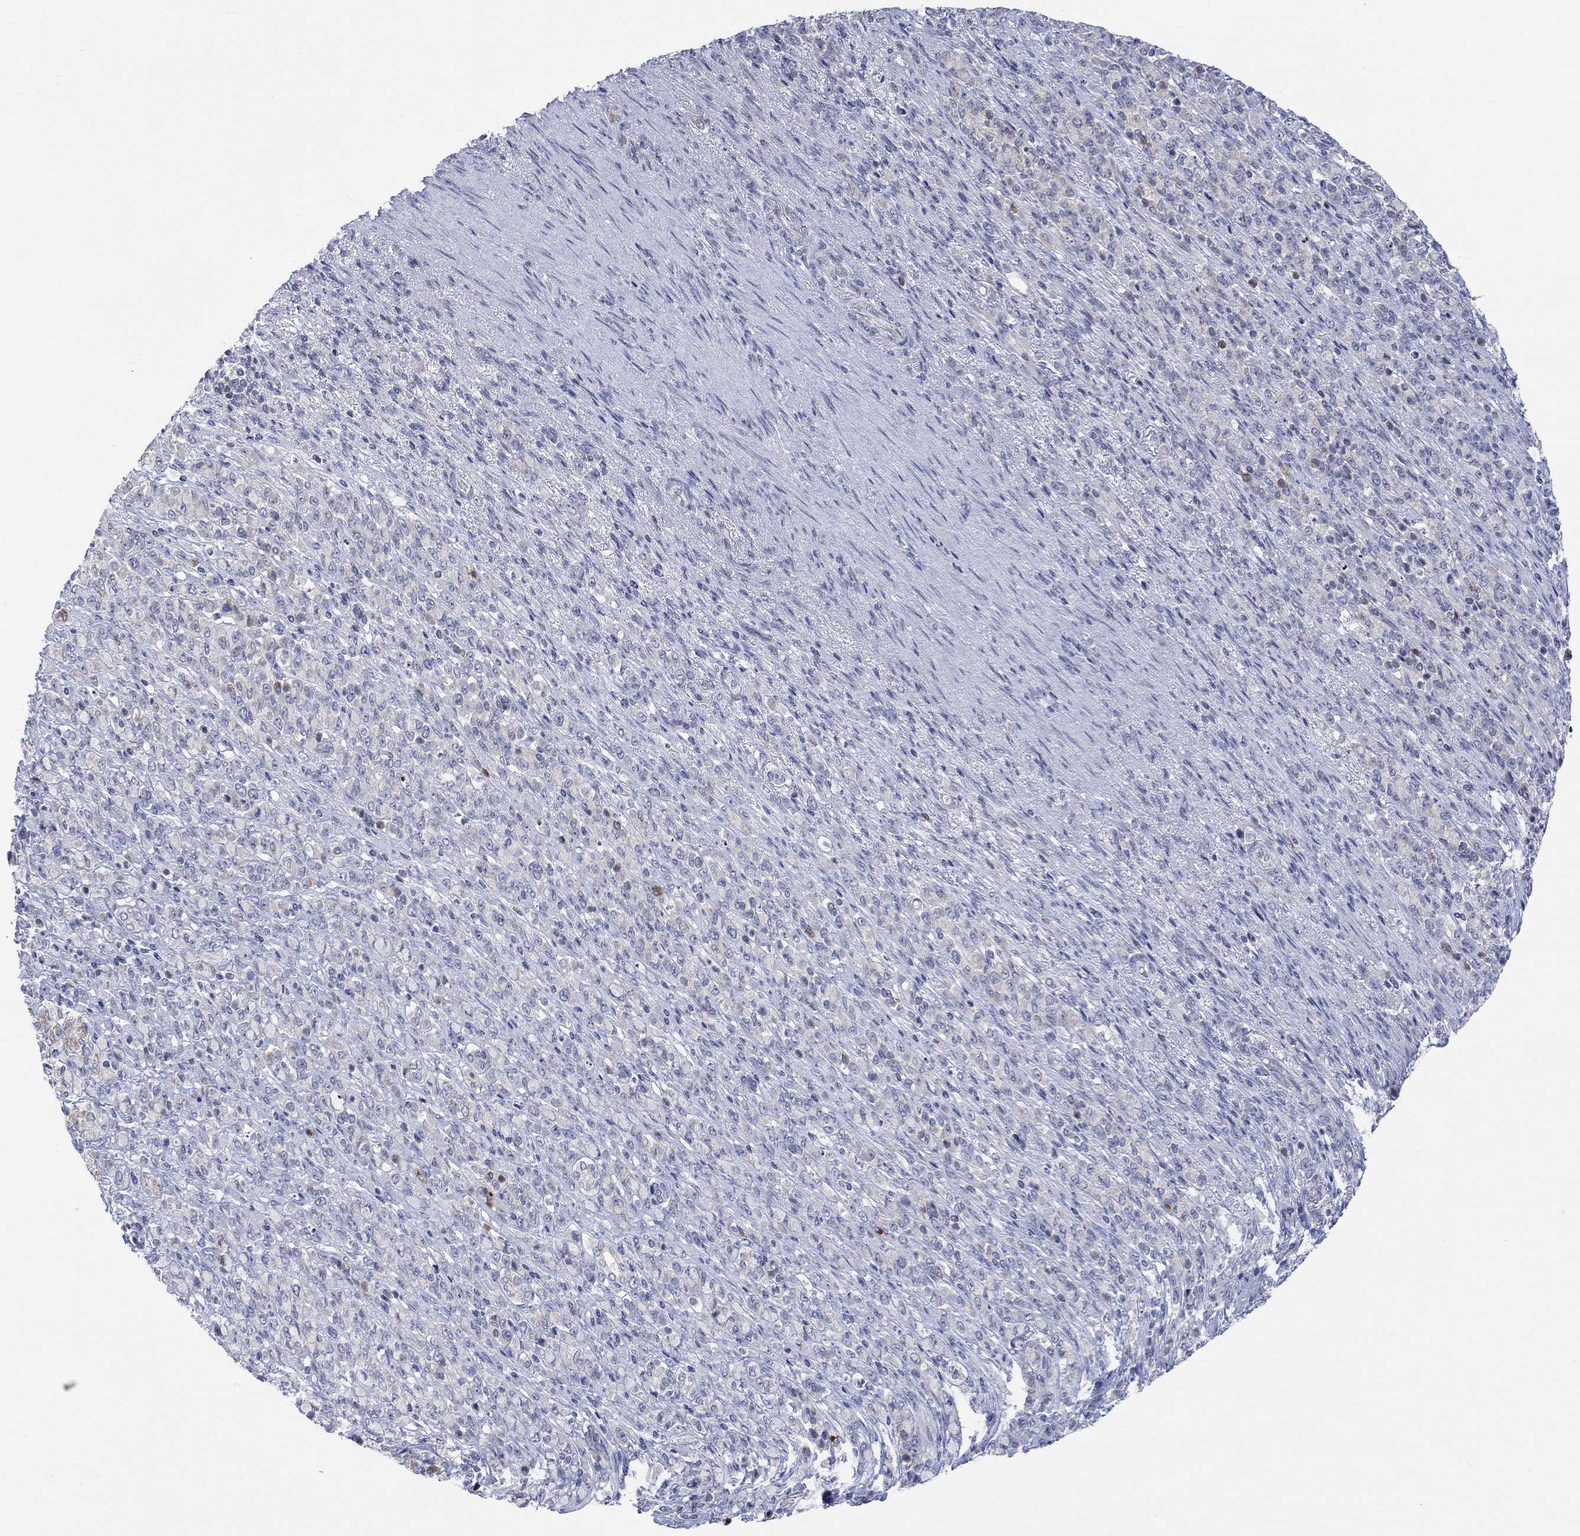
{"staining": {"intensity": "moderate", "quantity": "<25%", "location": "cytoplasmic/membranous"}, "tissue": "stomach cancer", "cell_type": "Tumor cells", "image_type": "cancer", "snomed": [{"axis": "morphology", "description": "Normal tissue, NOS"}, {"axis": "morphology", "description": "Adenocarcinoma, NOS"}, {"axis": "topography", "description": "Stomach"}], "caption": "Immunohistochemical staining of human stomach cancer (adenocarcinoma) displays low levels of moderate cytoplasmic/membranous protein expression in about <25% of tumor cells.", "gene": "DCX", "patient": {"sex": "female", "age": 79}}